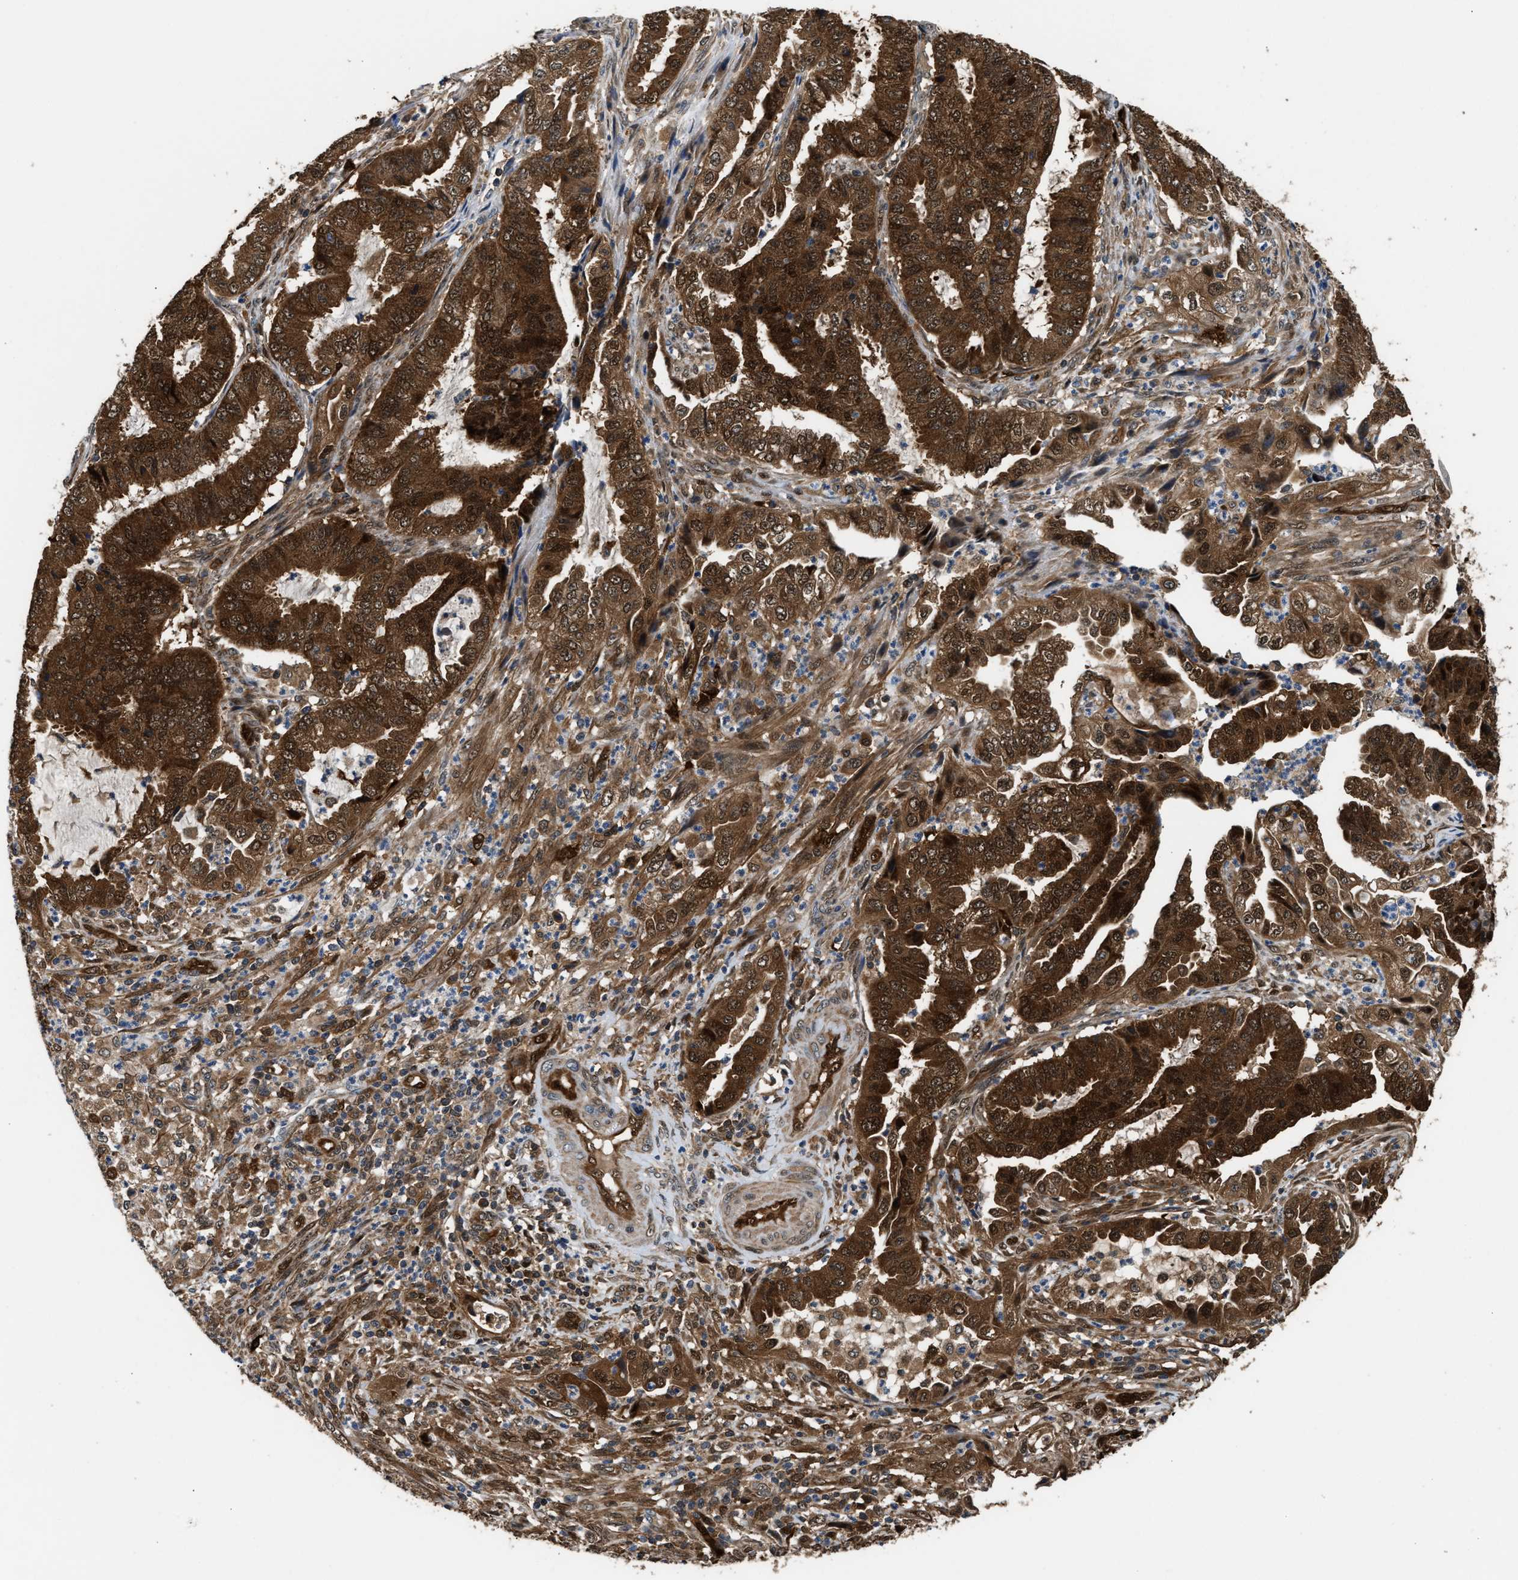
{"staining": {"intensity": "strong", "quantity": ">75%", "location": "cytoplasmic/membranous"}, "tissue": "endometrial cancer", "cell_type": "Tumor cells", "image_type": "cancer", "snomed": [{"axis": "morphology", "description": "Adenocarcinoma, NOS"}, {"axis": "topography", "description": "Endometrium"}], "caption": "Human endometrial adenocarcinoma stained with a brown dye reveals strong cytoplasmic/membranous positive expression in about >75% of tumor cells.", "gene": "PPA1", "patient": {"sex": "female", "age": 51}}